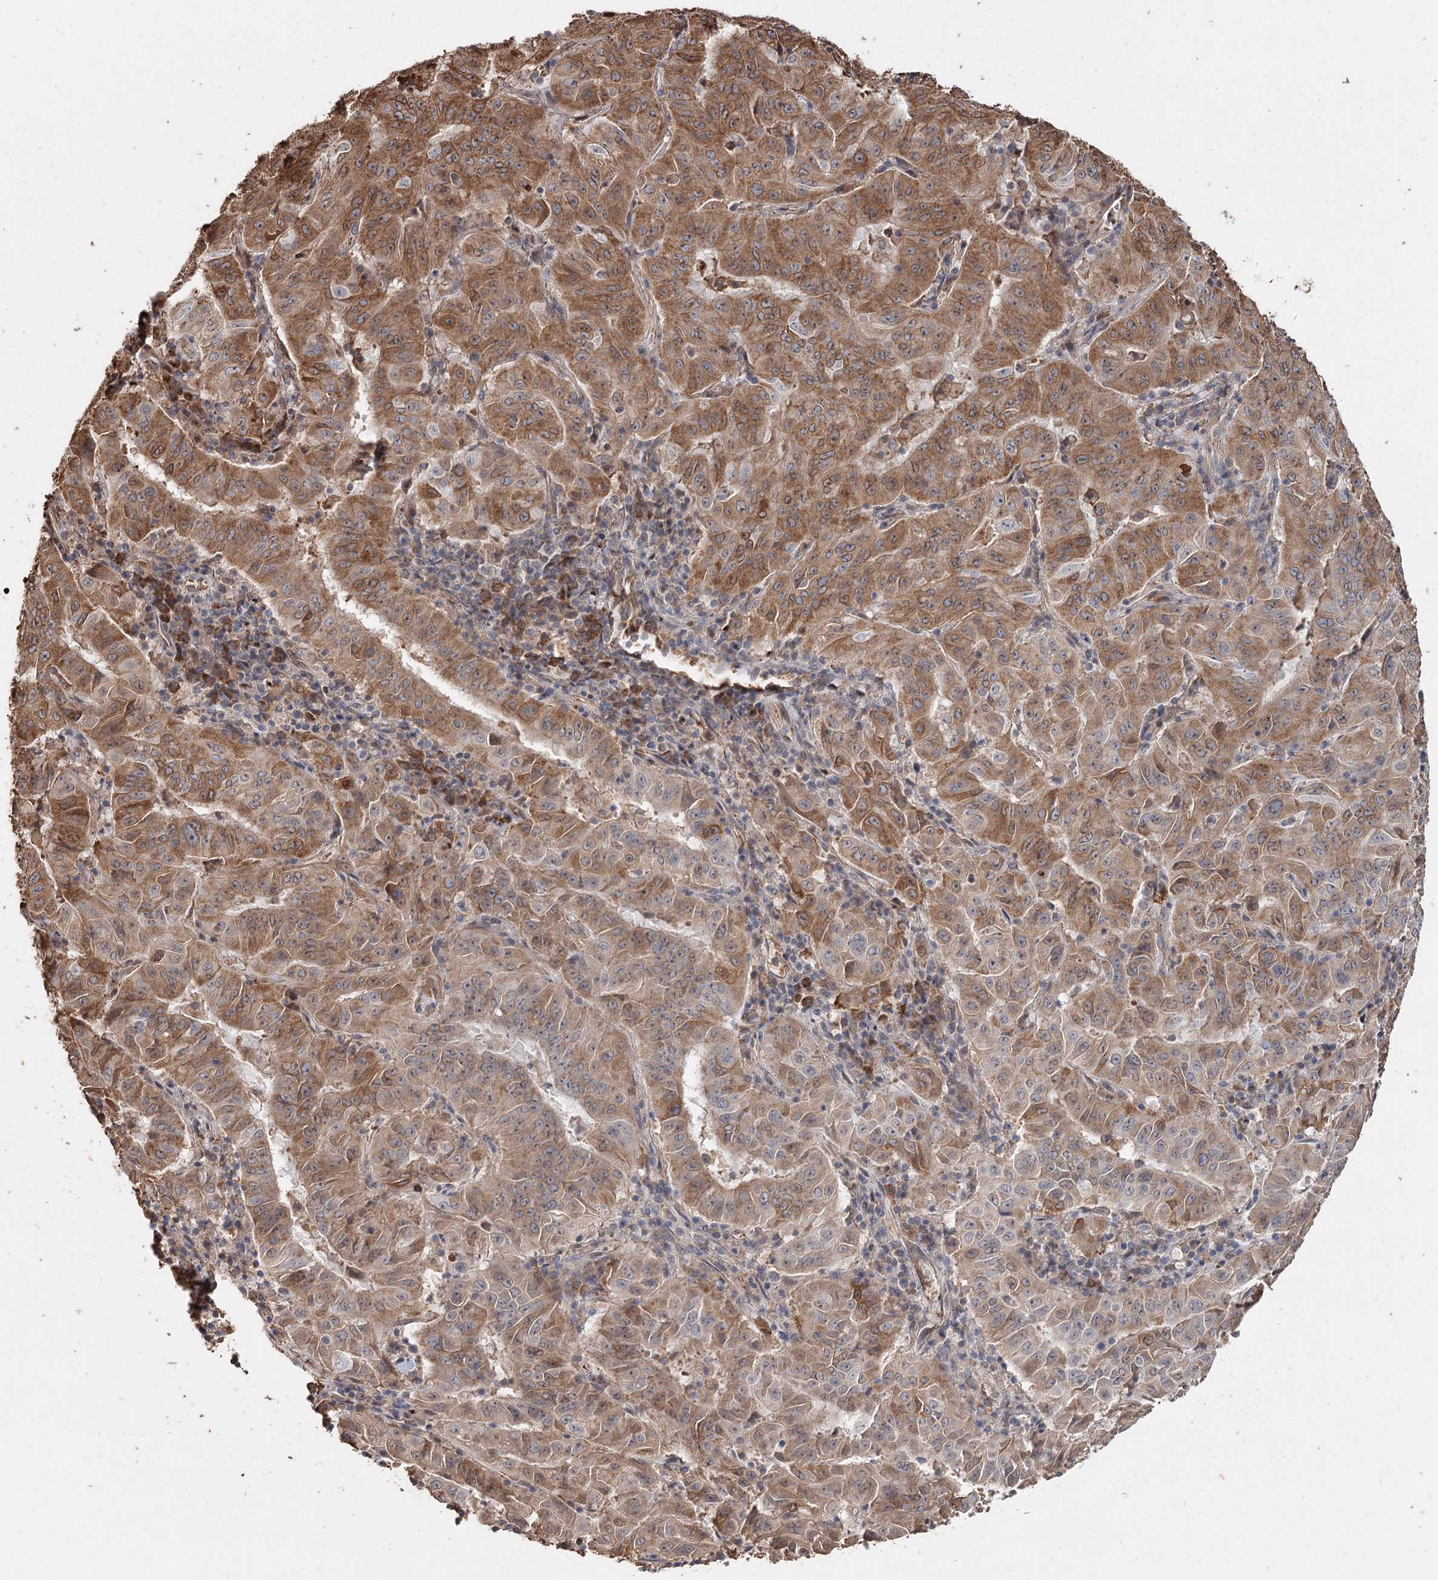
{"staining": {"intensity": "moderate", "quantity": ">75%", "location": "cytoplasmic/membranous,nuclear"}, "tissue": "pancreatic cancer", "cell_type": "Tumor cells", "image_type": "cancer", "snomed": [{"axis": "morphology", "description": "Adenocarcinoma, NOS"}, {"axis": "topography", "description": "Pancreas"}], "caption": "Tumor cells demonstrate medium levels of moderate cytoplasmic/membranous and nuclear positivity in approximately >75% of cells in human pancreatic adenocarcinoma. (Stains: DAB (3,3'-diaminobenzidine) in brown, nuclei in blue, Microscopy: brightfield microscopy at high magnification).", "gene": "SYVN1", "patient": {"sex": "male", "age": 63}}